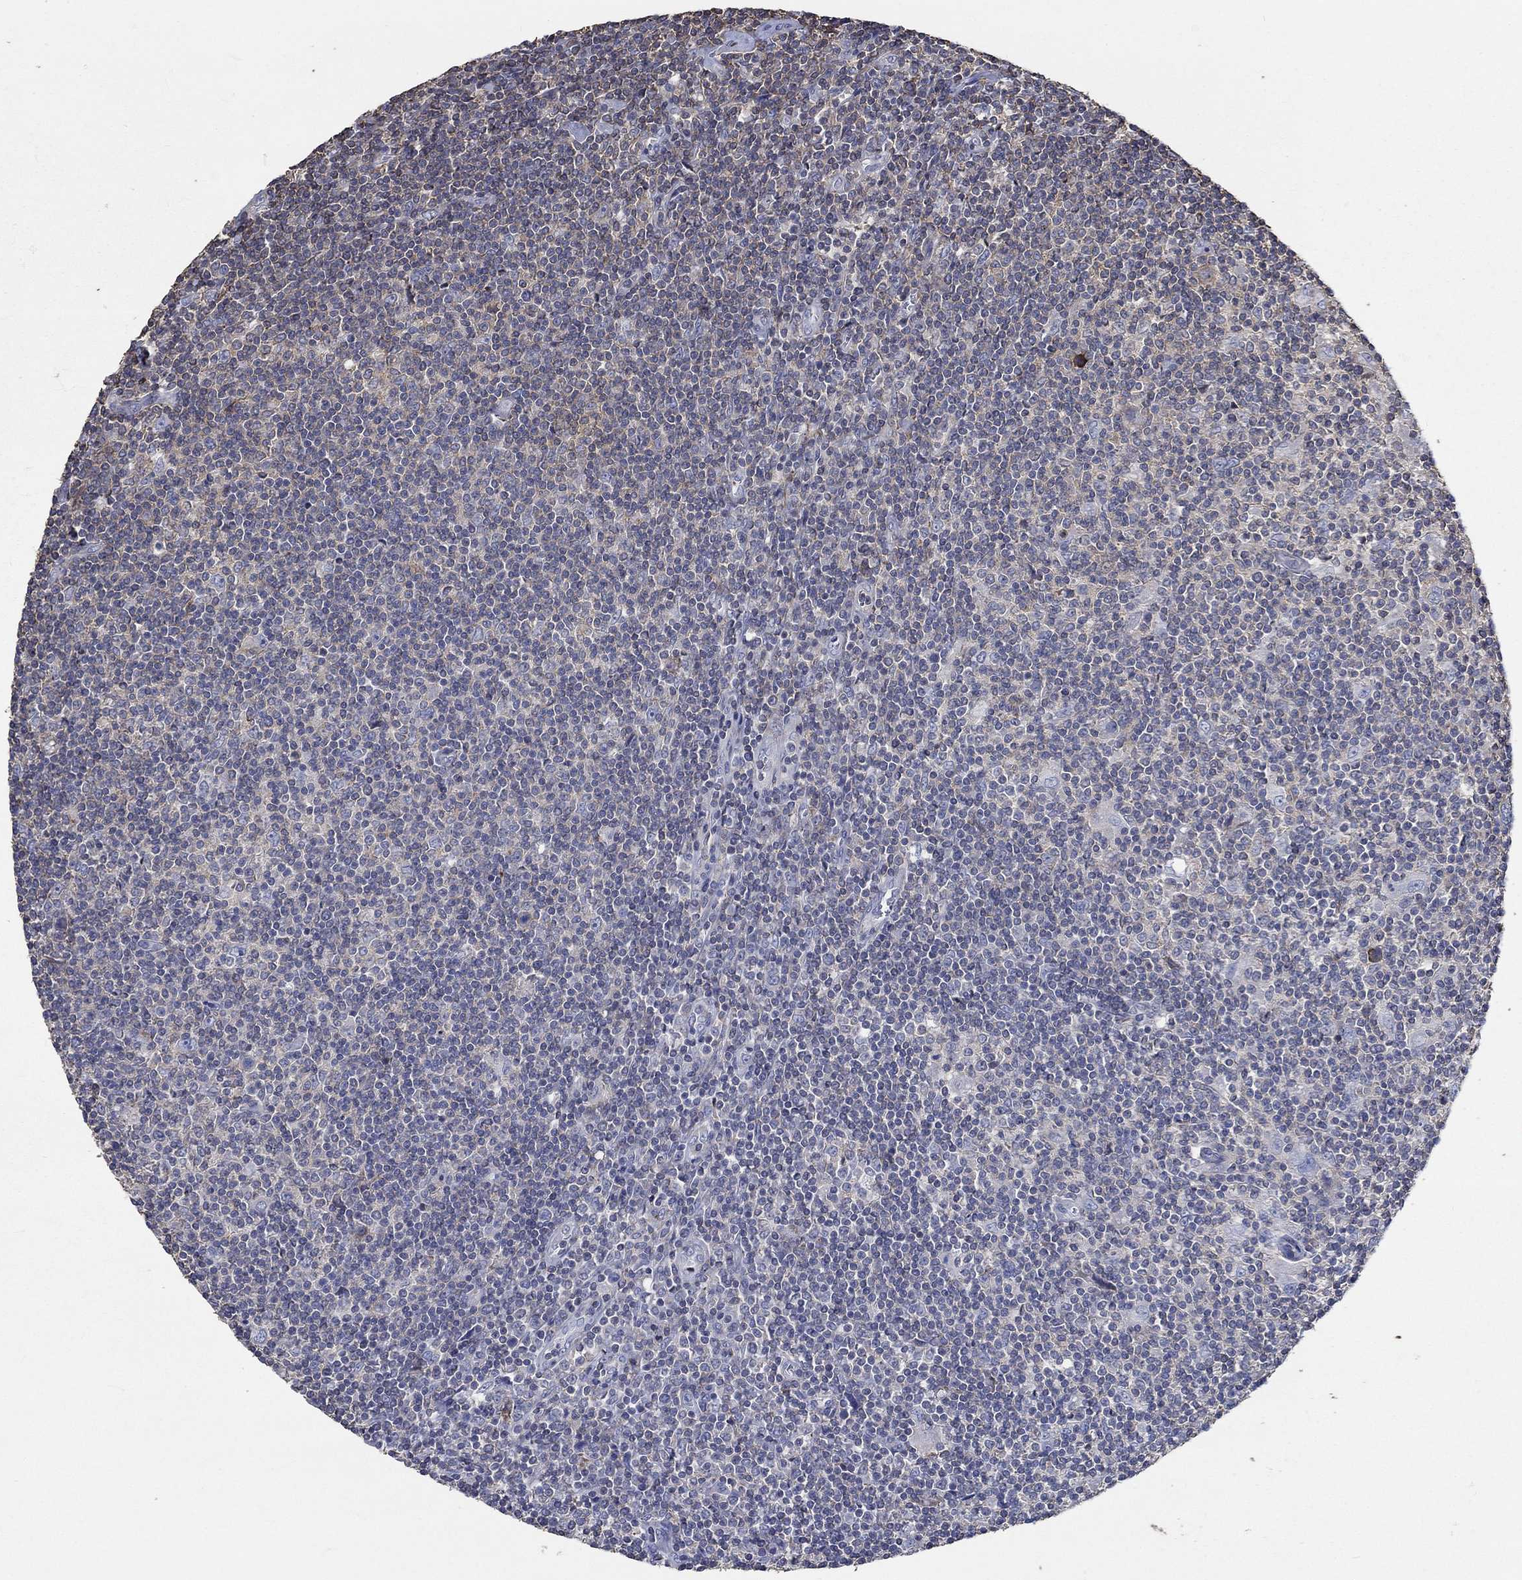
{"staining": {"intensity": "negative", "quantity": "none", "location": "none"}, "tissue": "lymphoma", "cell_type": "Tumor cells", "image_type": "cancer", "snomed": [{"axis": "morphology", "description": "Hodgkin's disease, NOS"}, {"axis": "topography", "description": "Lymph node"}], "caption": "Immunohistochemistry micrograph of Hodgkin's disease stained for a protein (brown), which reveals no positivity in tumor cells.", "gene": "TNFAIP8L3", "patient": {"sex": "male", "age": 40}}